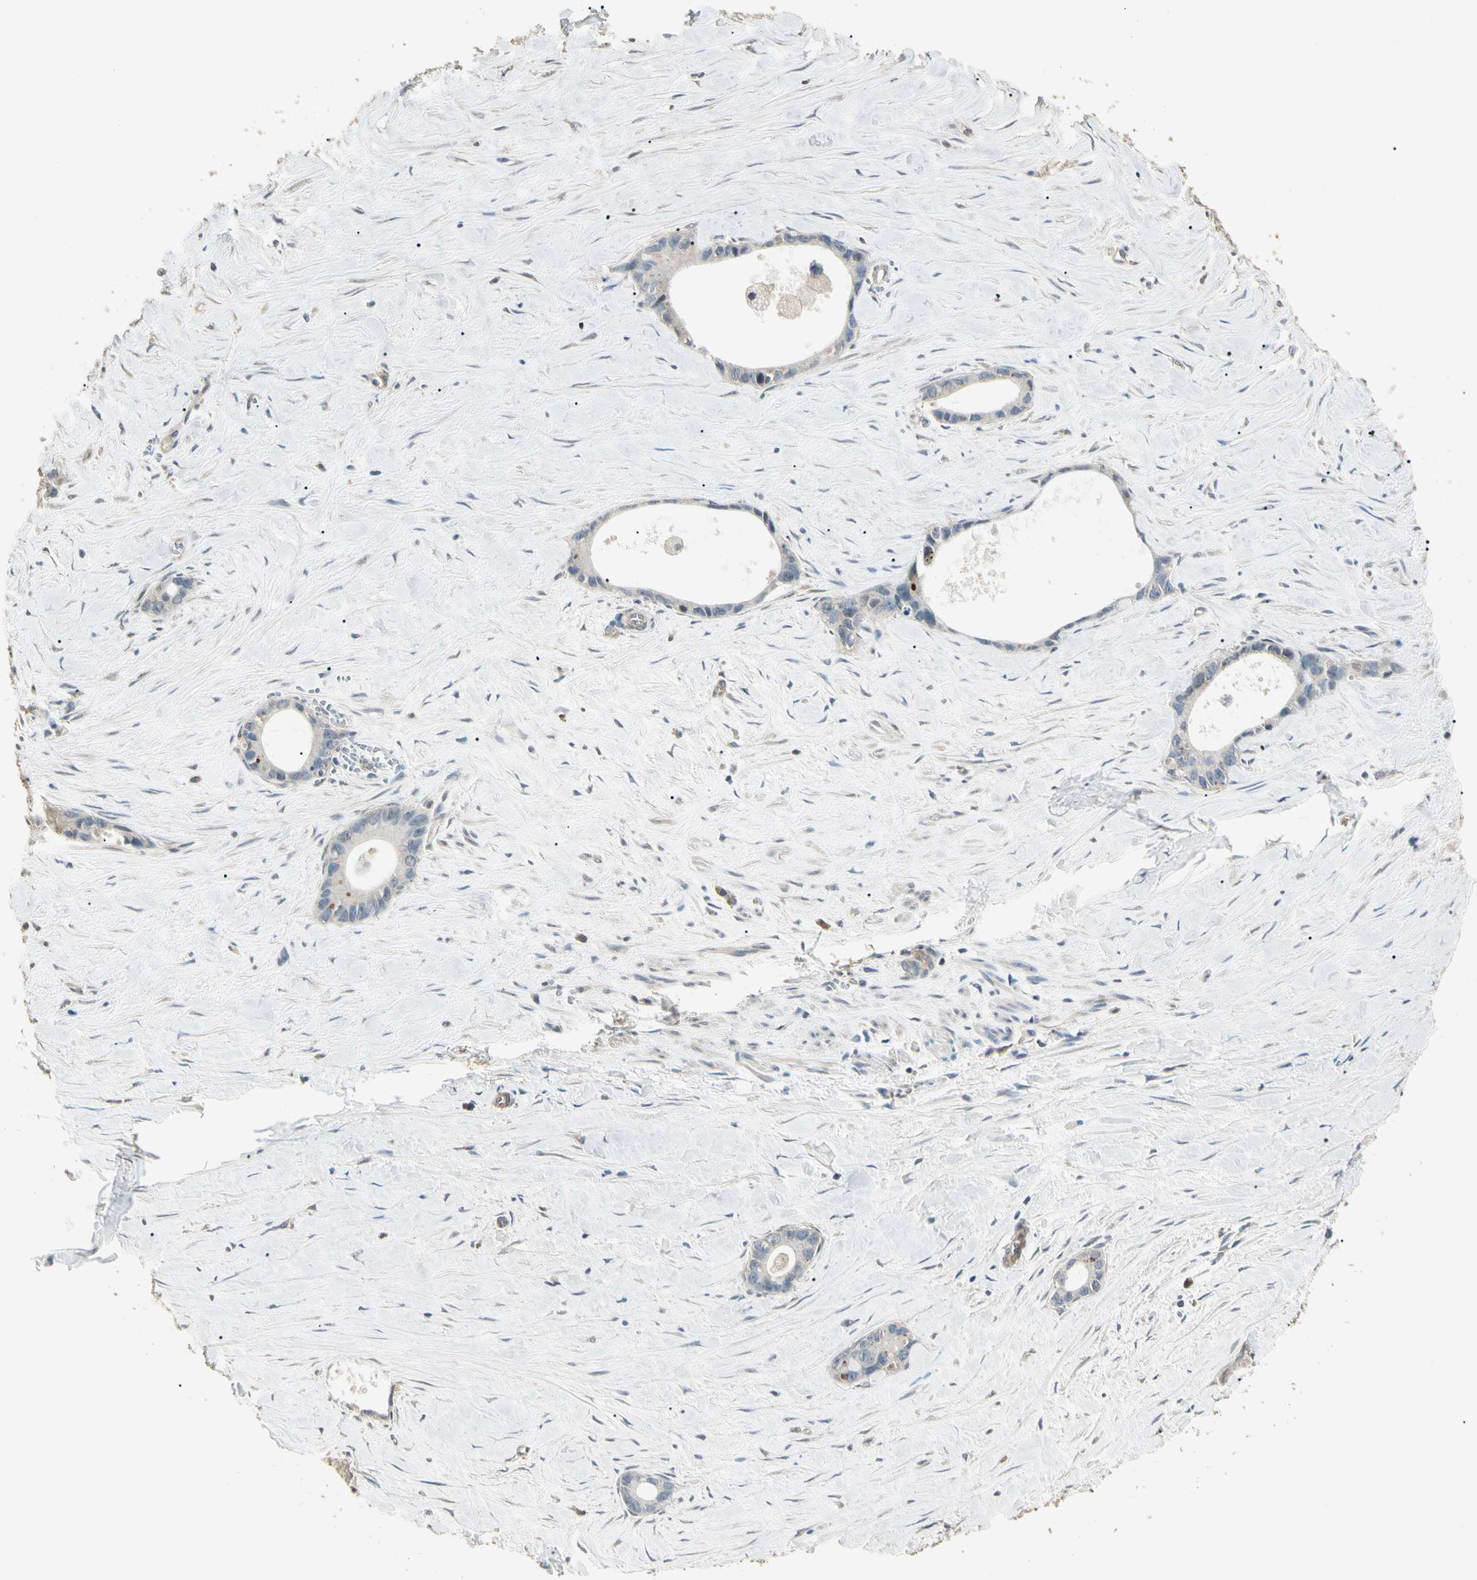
{"staining": {"intensity": "negative", "quantity": "none", "location": "none"}, "tissue": "liver cancer", "cell_type": "Tumor cells", "image_type": "cancer", "snomed": [{"axis": "morphology", "description": "Cholangiocarcinoma"}, {"axis": "topography", "description": "Liver"}], "caption": "Liver cancer (cholangiocarcinoma) was stained to show a protein in brown. There is no significant staining in tumor cells. The staining is performed using DAB brown chromogen with nuclei counter-stained in using hematoxylin.", "gene": "CDH6", "patient": {"sex": "female", "age": 55}}